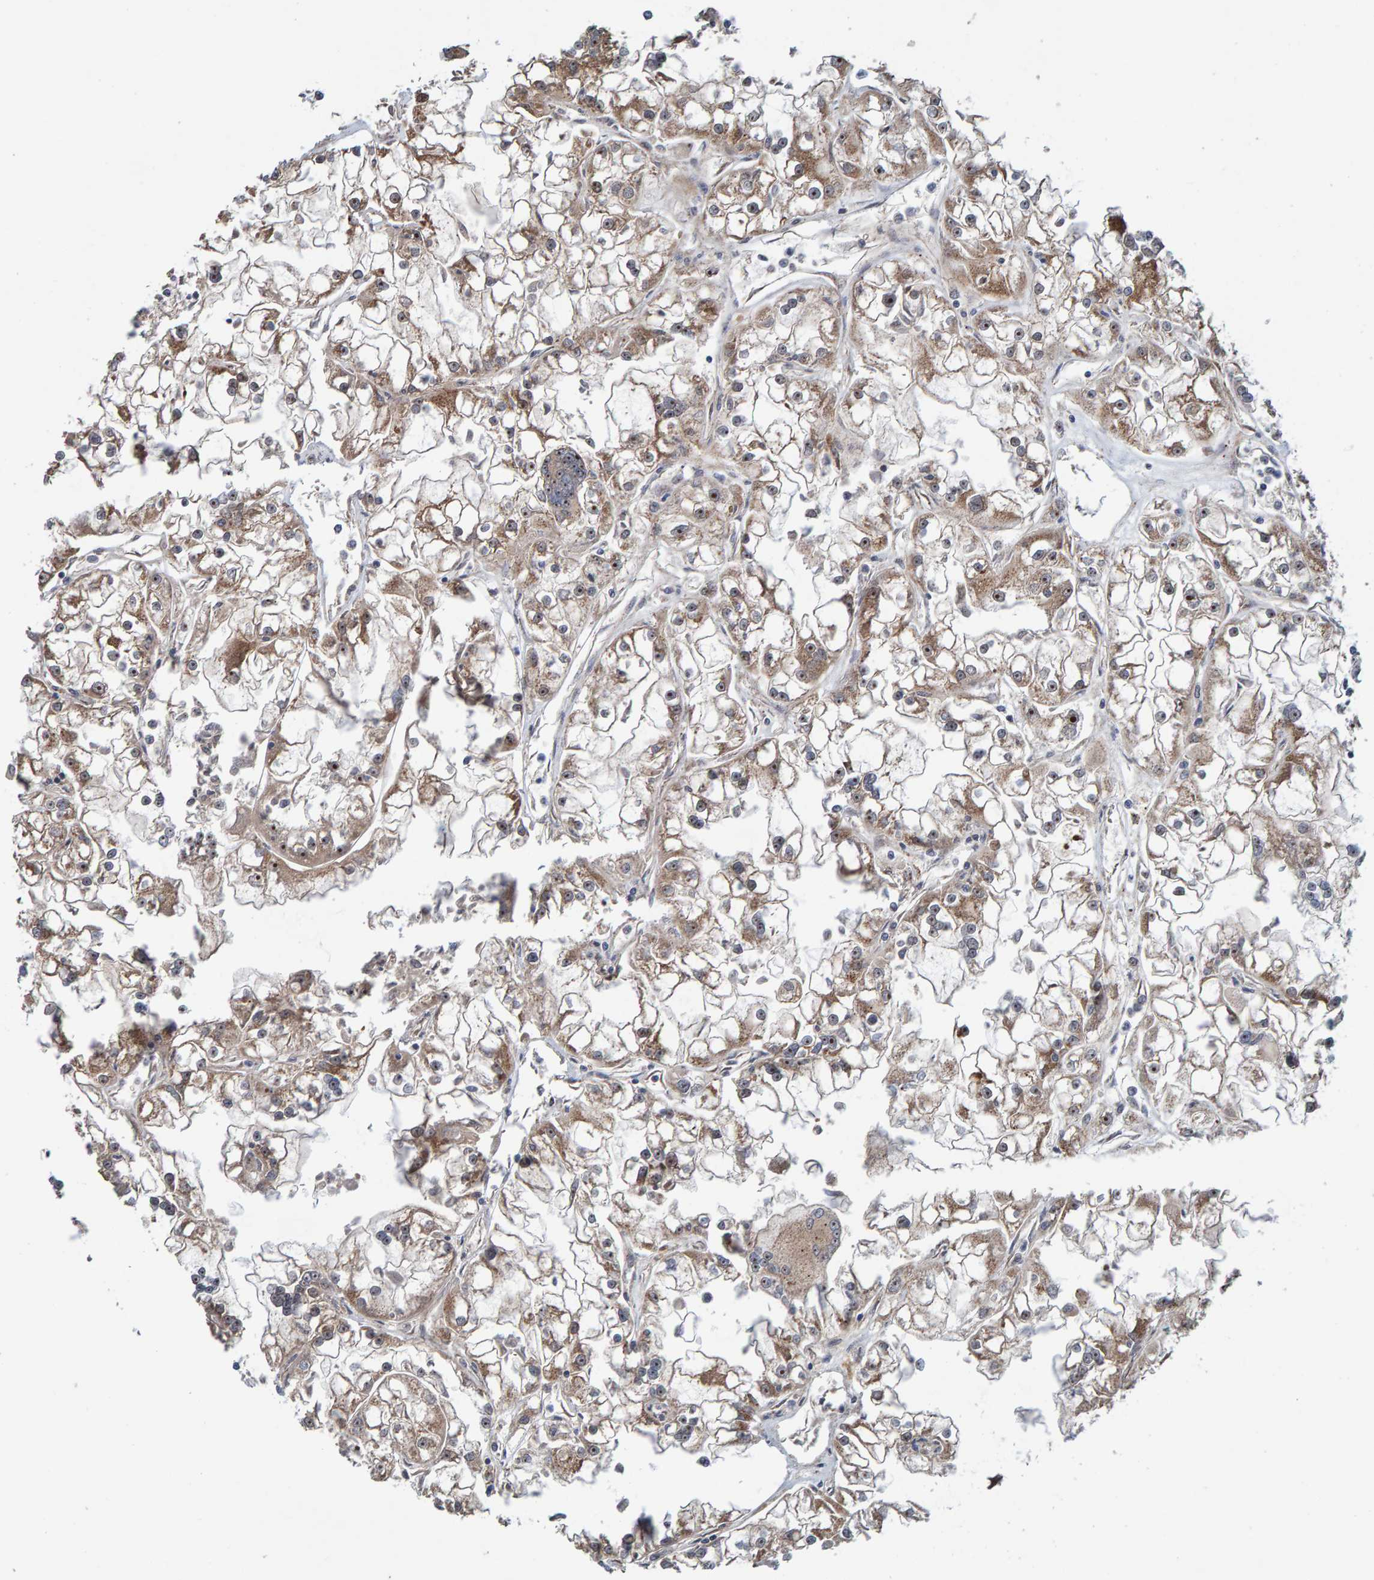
{"staining": {"intensity": "weak", "quantity": ">75%", "location": "cytoplasmic/membranous,nuclear"}, "tissue": "renal cancer", "cell_type": "Tumor cells", "image_type": "cancer", "snomed": [{"axis": "morphology", "description": "Adenocarcinoma, NOS"}, {"axis": "topography", "description": "Kidney"}], "caption": "Weak cytoplasmic/membranous and nuclear positivity is seen in approximately >75% of tumor cells in renal cancer.", "gene": "CCDC25", "patient": {"sex": "female", "age": 52}}